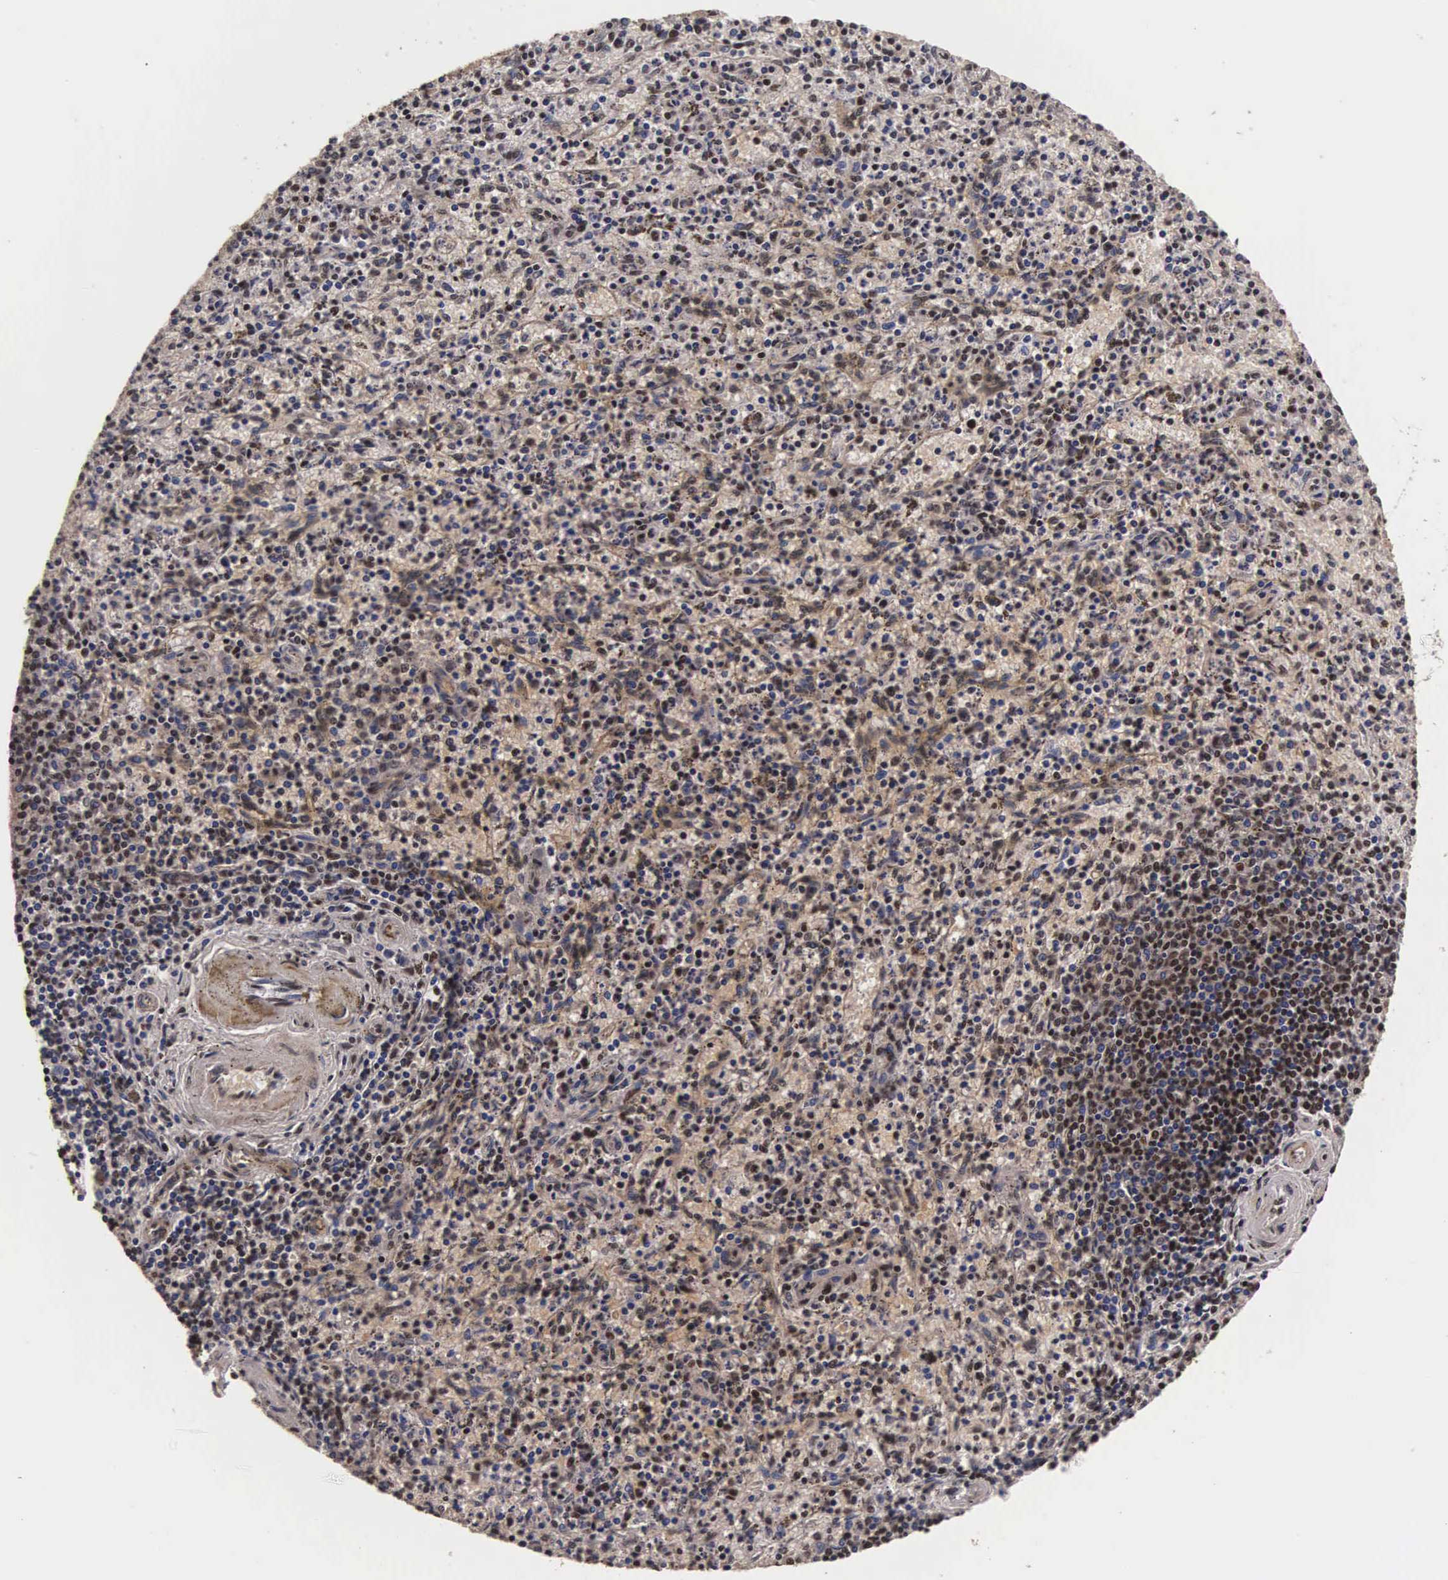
{"staining": {"intensity": "moderate", "quantity": "25%-75%", "location": "nuclear"}, "tissue": "spleen", "cell_type": "Cells in red pulp", "image_type": "normal", "snomed": [{"axis": "morphology", "description": "Normal tissue, NOS"}, {"axis": "topography", "description": "Spleen"}], "caption": "Normal spleen exhibits moderate nuclear staining in about 25%-75% of cells in red pulp, visualized by immunohistochemistry. (DAB = brown stain, brightfield microscopy at high magnification).", "gene": "BCL2L2", "patient": {"sex": "male", "age": 72}}